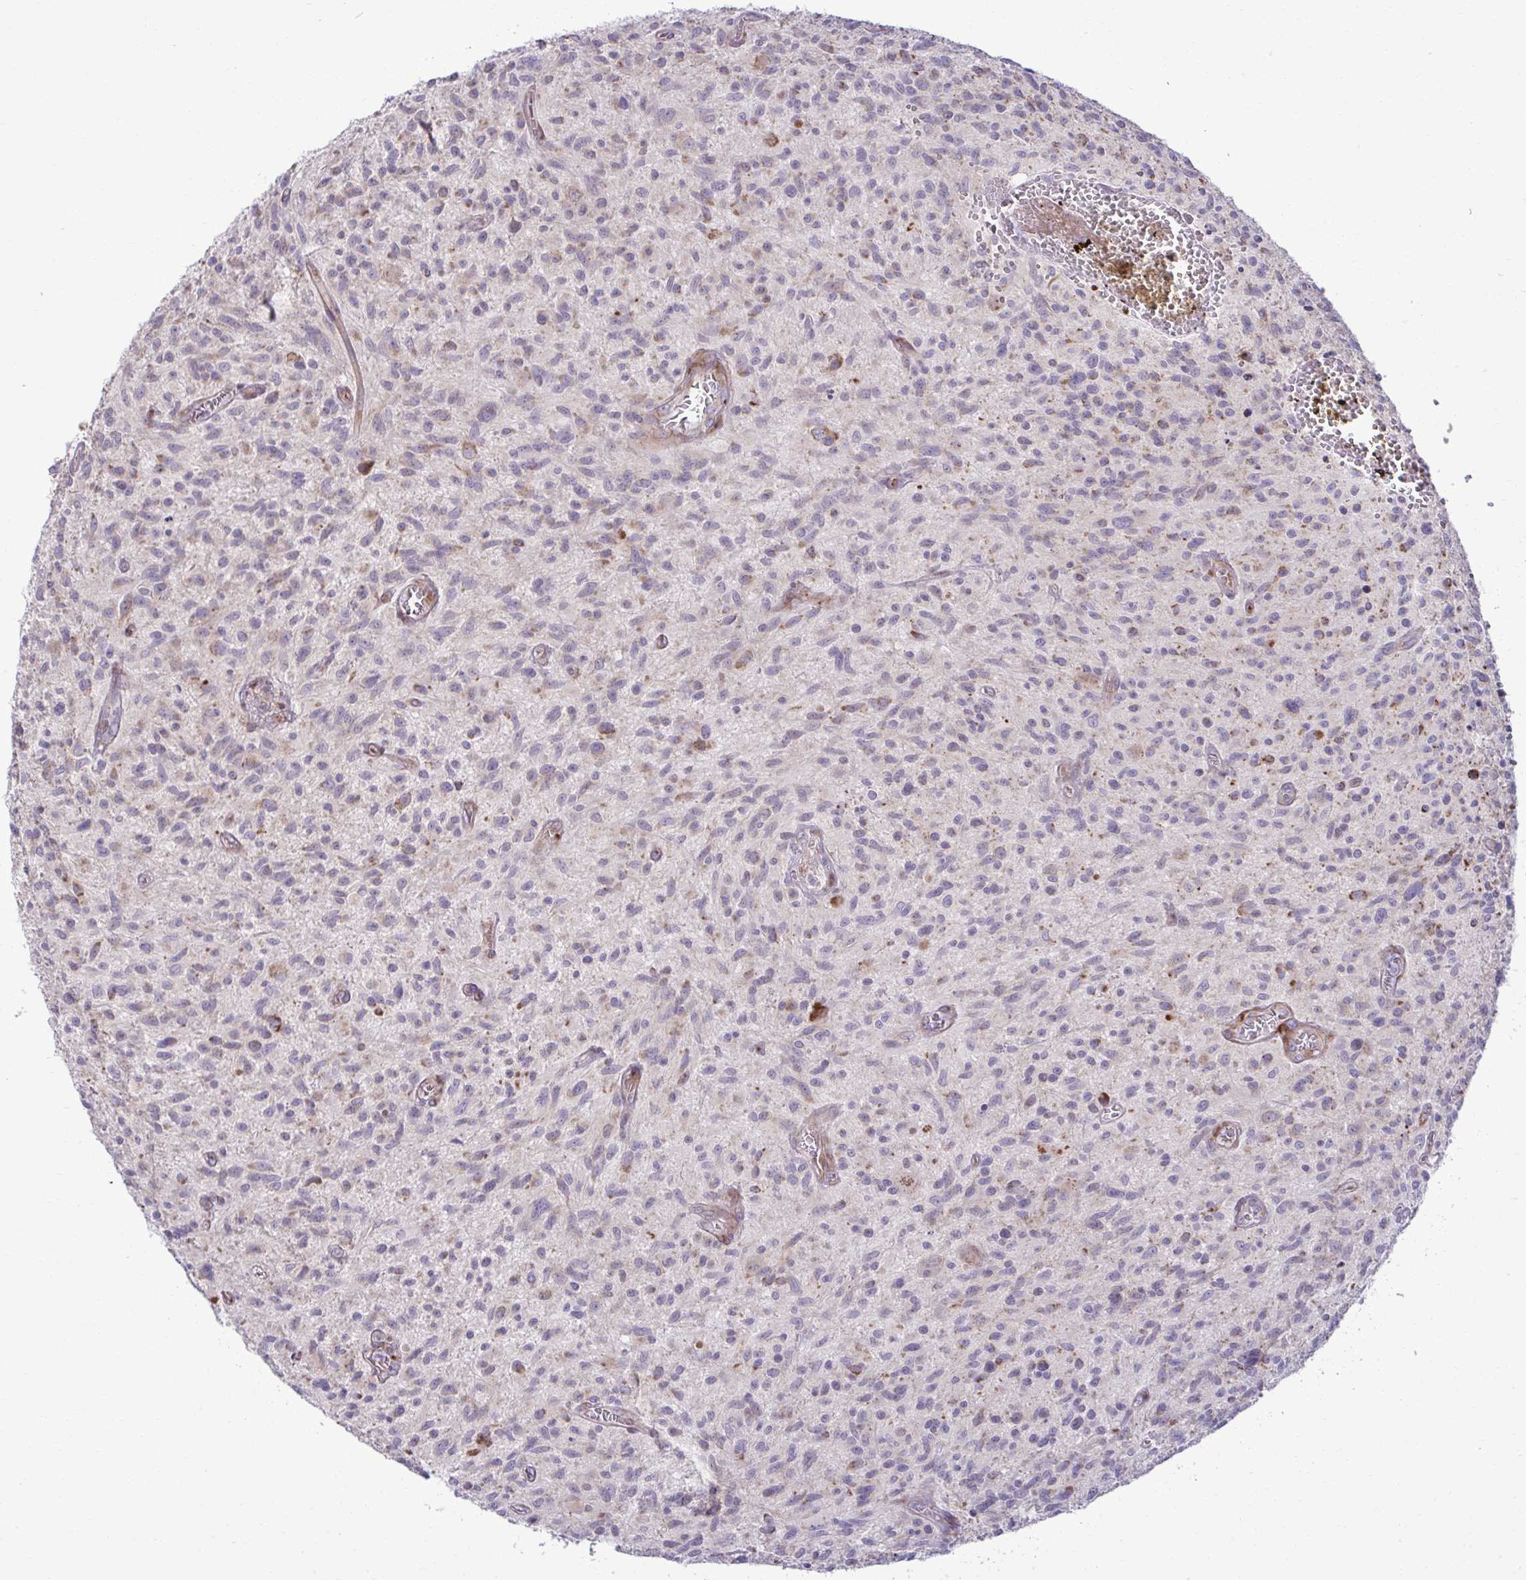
{"staining": {"intensity": "negative", "quantity": "none", "location": "none"}, "tissue": "glioma", "cell_type": "Tumor cells", "image_type": "cancer", "snomed": [{"axis": "morphology", "description": "Glioma, malignant, High grade"}, {"axis": "topography", "description": "Brain"}], "caption": "High magnification brightfield microscopy of glioma stained with DAB (3,3'-diaminobenzidine) (brown) and counterstained with hematoxylin (blue): tumor cells show no significant staining.", "gene": "LIMS1", "patient": {"sex": "male", "age": 75}}